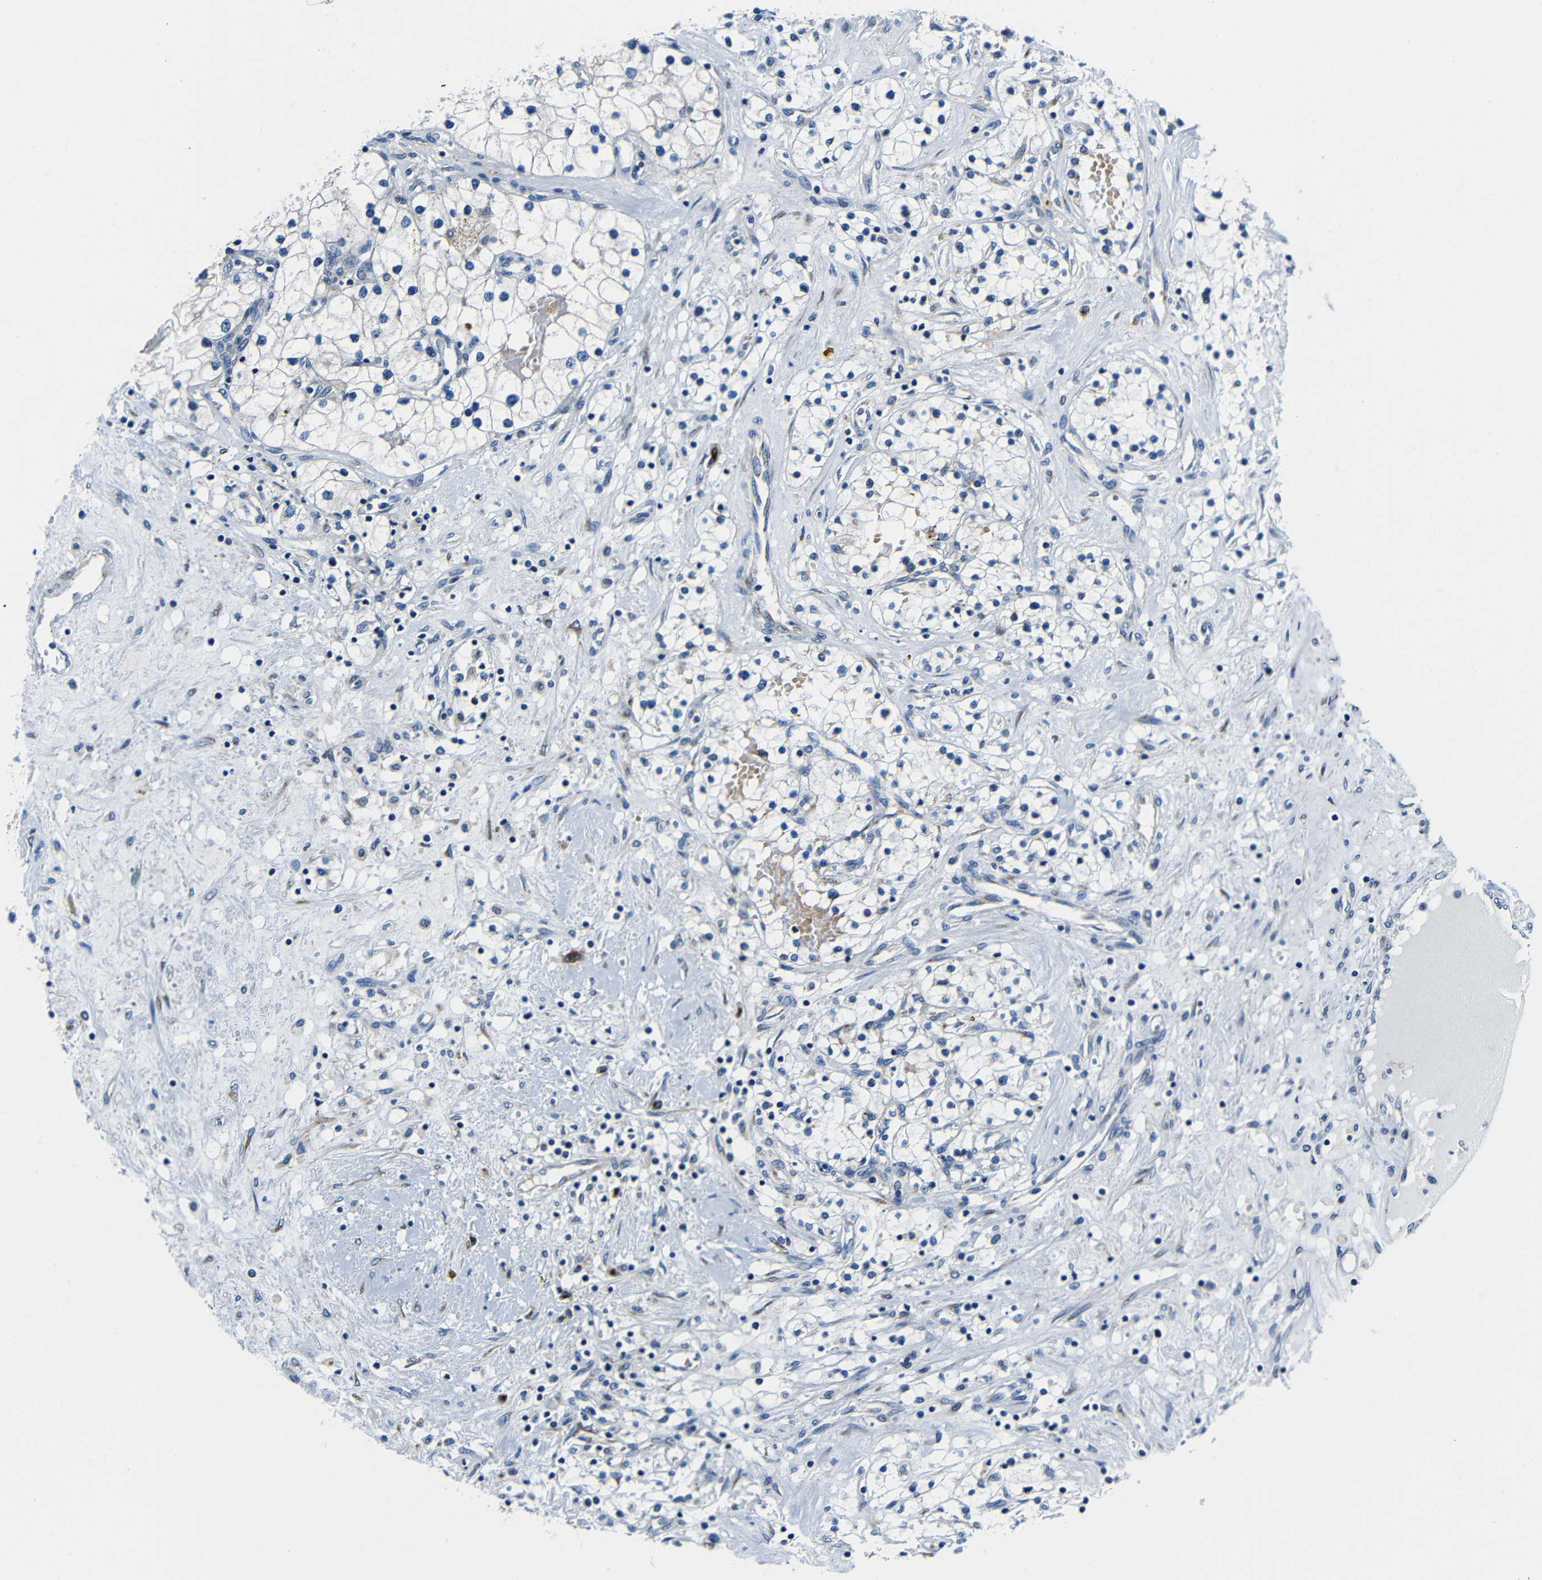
{"staining": {"intensity": "negative", "quantity": "none", "location": "none"}, "tissue": "renal cancer", "cell_type": "Tumor cells", "image_type": "cancer", "snomed": [{"axis": "morphology", "description": "Adenocarcinoma, NOS"}, {"axis": "topography", "description": "Kidney"}], "caption": "Tumor cells are negative for protein expression in human renal adenocarcinoma.", "gene": "USO1", "patient": {"sex": "male", "age": 68}}